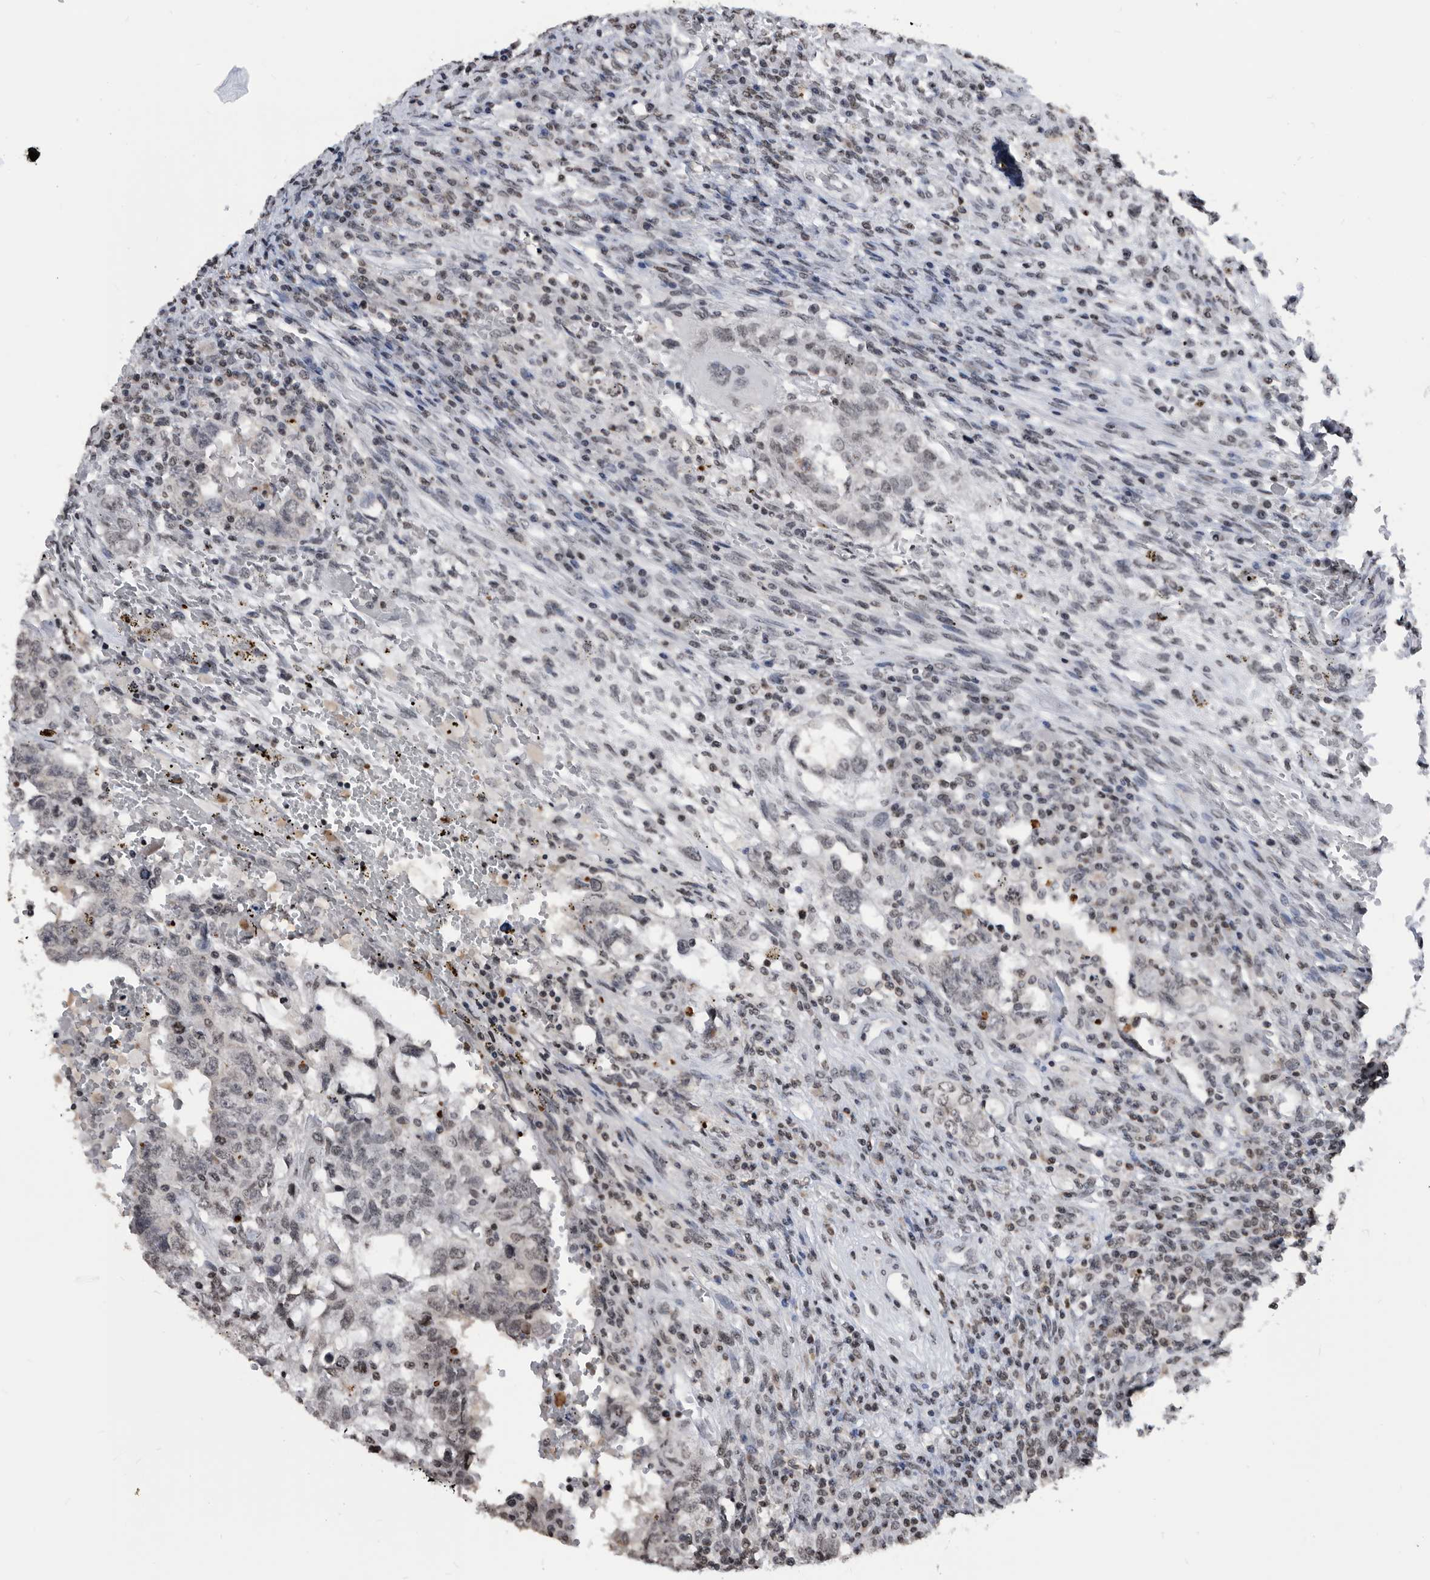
{"staining": {"intensity": "weak", "quantity": ">75%", "location": "nuclear"}, "tissue": "testis cancer", "cell_type": "Tumor cells", "image_type": "cancer", "snomed": [{"axis": "morphology", "description": "Carcinoma, Embryonal, NOS"}, {"axis": "topography", "description": "Testis"}], "caption": "Testis cancer stained with a brown dye displays weak nuclear positive expression in about >75% of tumor cells.", "gene": "TSTD1", "patient": {"sex": "male", "age": 26}}